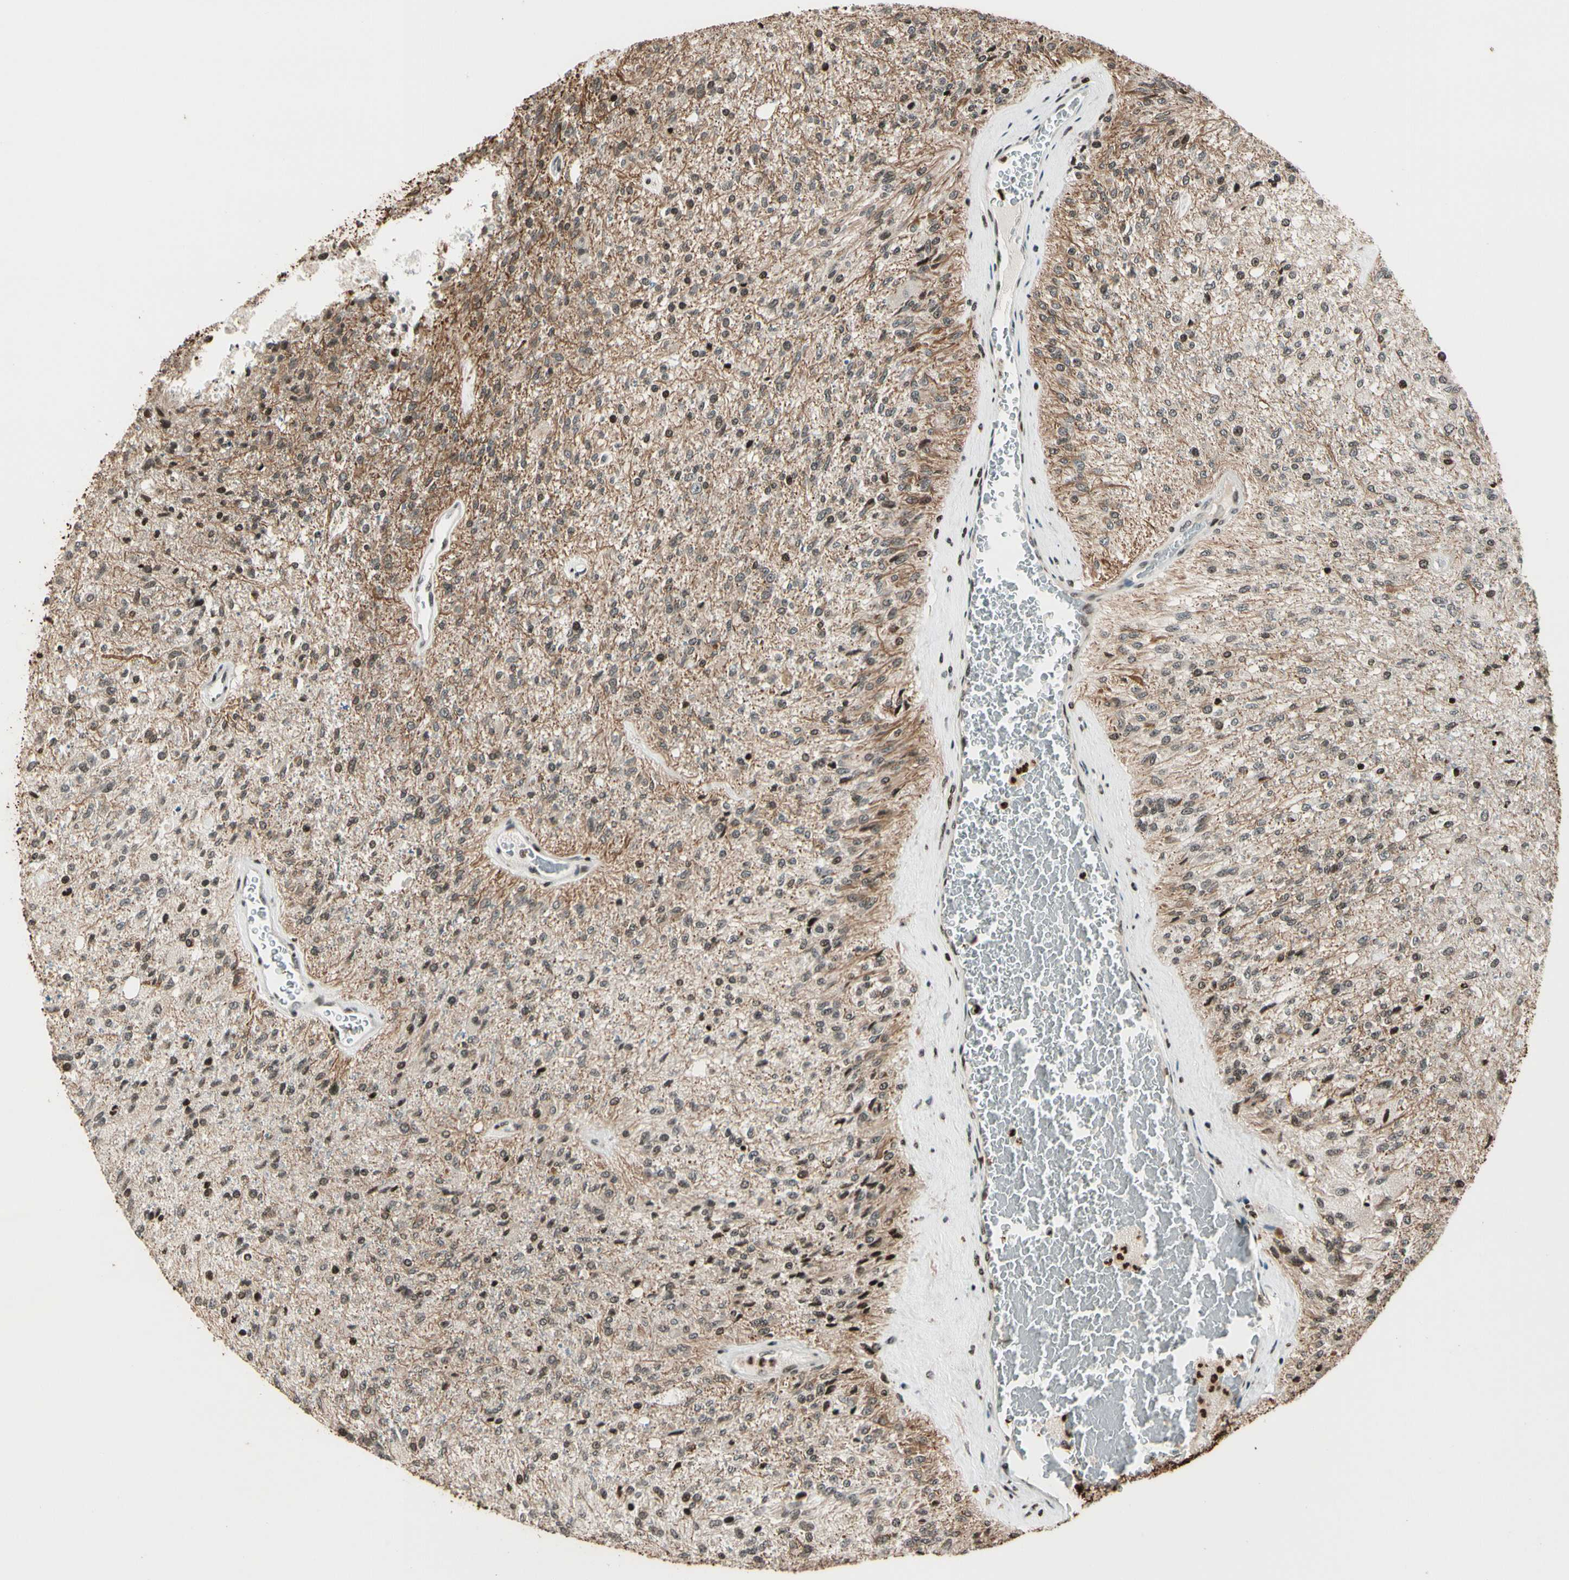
{"staining": {"intensity": "weak", "quantity": "25%-75%", "location": "nuclear"}, "tissue": "glioma", "cell_type": "Tumor cells", "image_type": "cancer", "snomed": [{"axis": "morphology", "description": "Normal tissue, NOS"}, {"axis": "morphology", "description": "Glioma, malignant, High grade"}, {"axis": "topography", "description": "Cerebral cortex"}], "caption": "Protein expression analysis of human high-grade glioma (malignant) reveals weak nuclear staining in about 25%-75% of tumor cells.", "gene": "TSHZ3", "patient": {"sex": "male", "age": 77}}